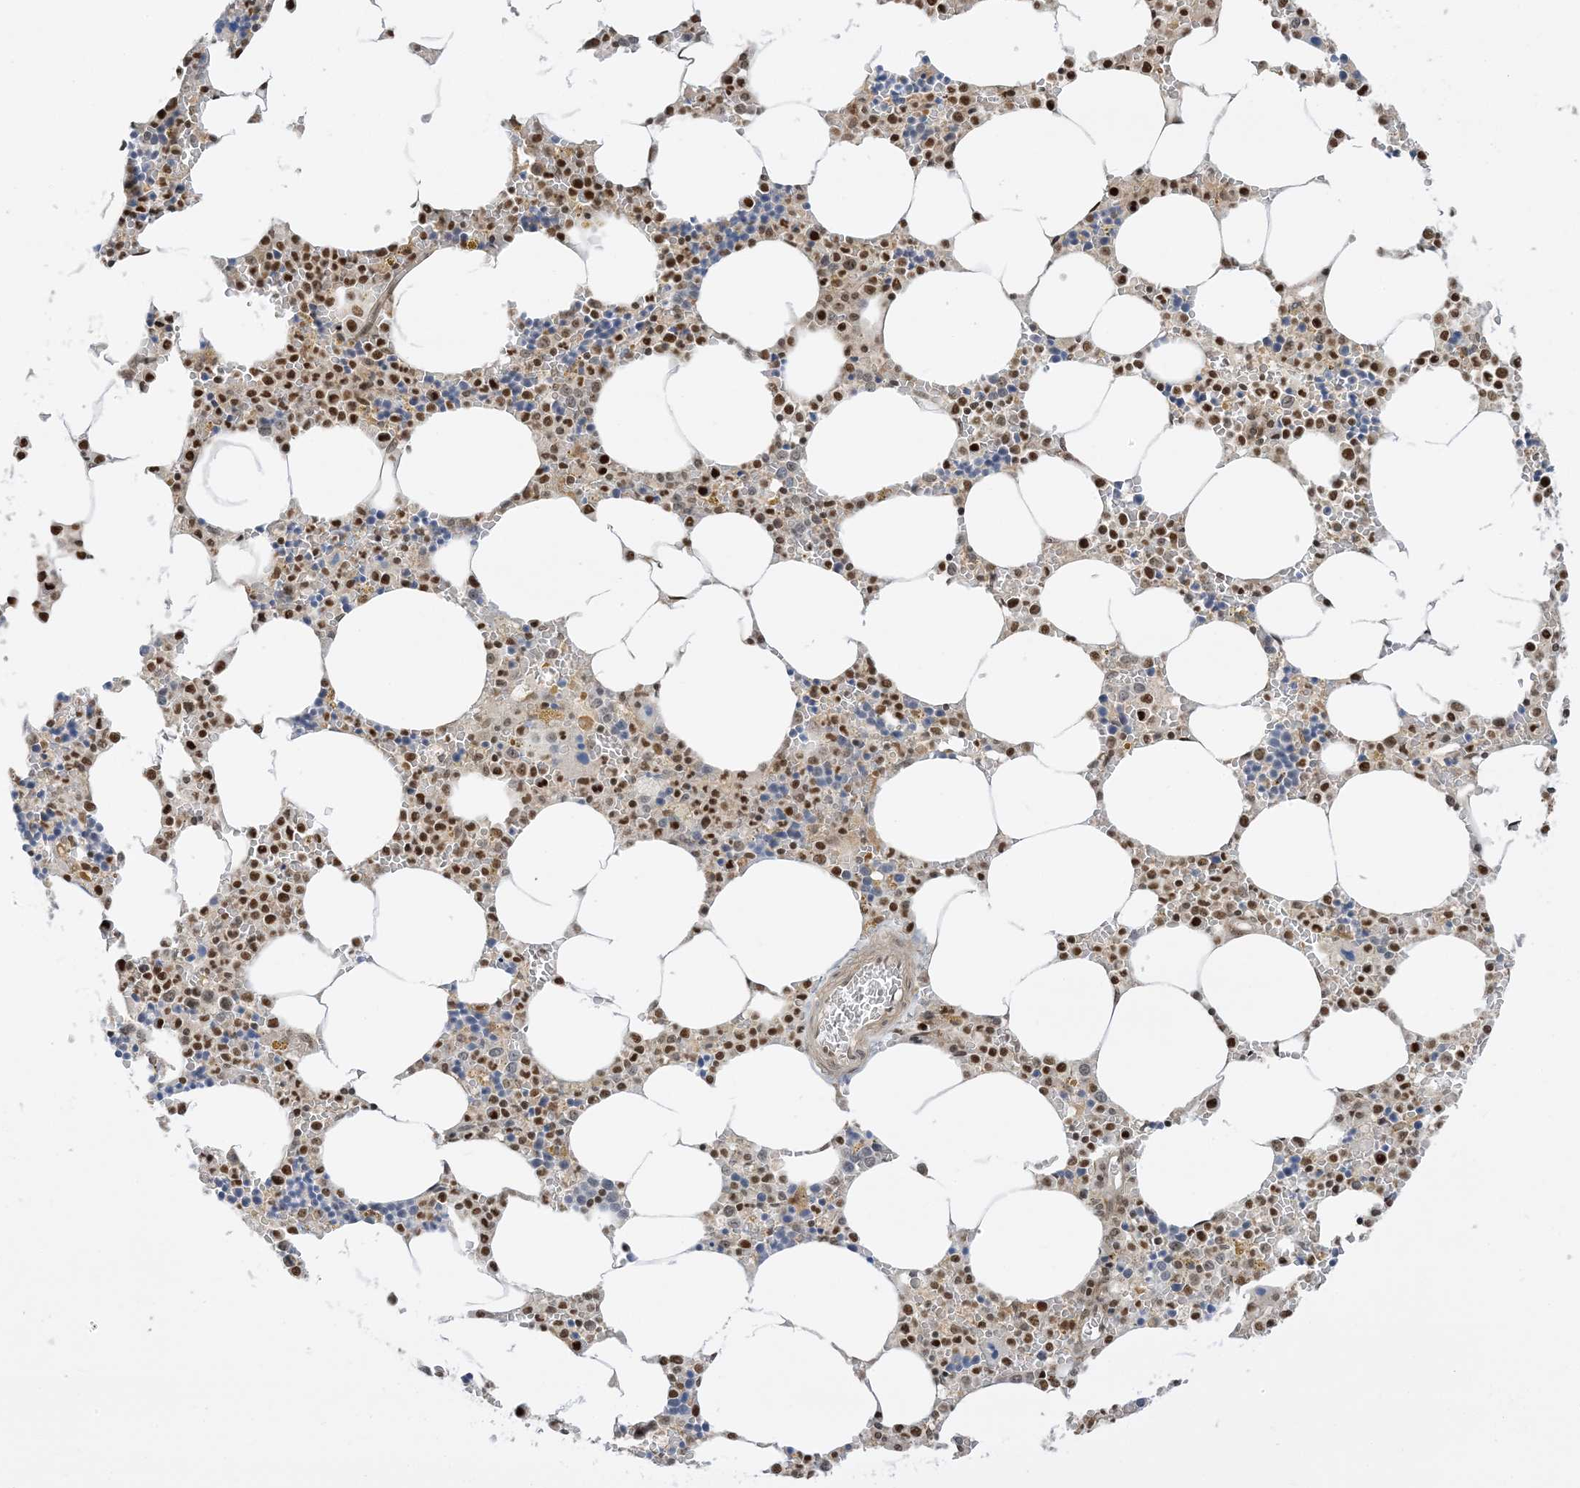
{"staining": {"intensity": "moderate", "quantity": ">75%", "location": "nuclear"}, "tissue": "bone marrow", "cell_type": "Hematopoietic cells", "image_type": "normal", "snomed": [{"axis": "morphology", "description": "Normal tissue, NOS"}, {"axis": "topography", "description": "Bone marrow"}], "caption": "Protein expression analysis of unremarkable bone marrow exhibits moderate nuclear positivity in approximately >75% of hematopoietic cells.", "gene": "ZNF740", "patient": {"sex": "male", "age": 70}}